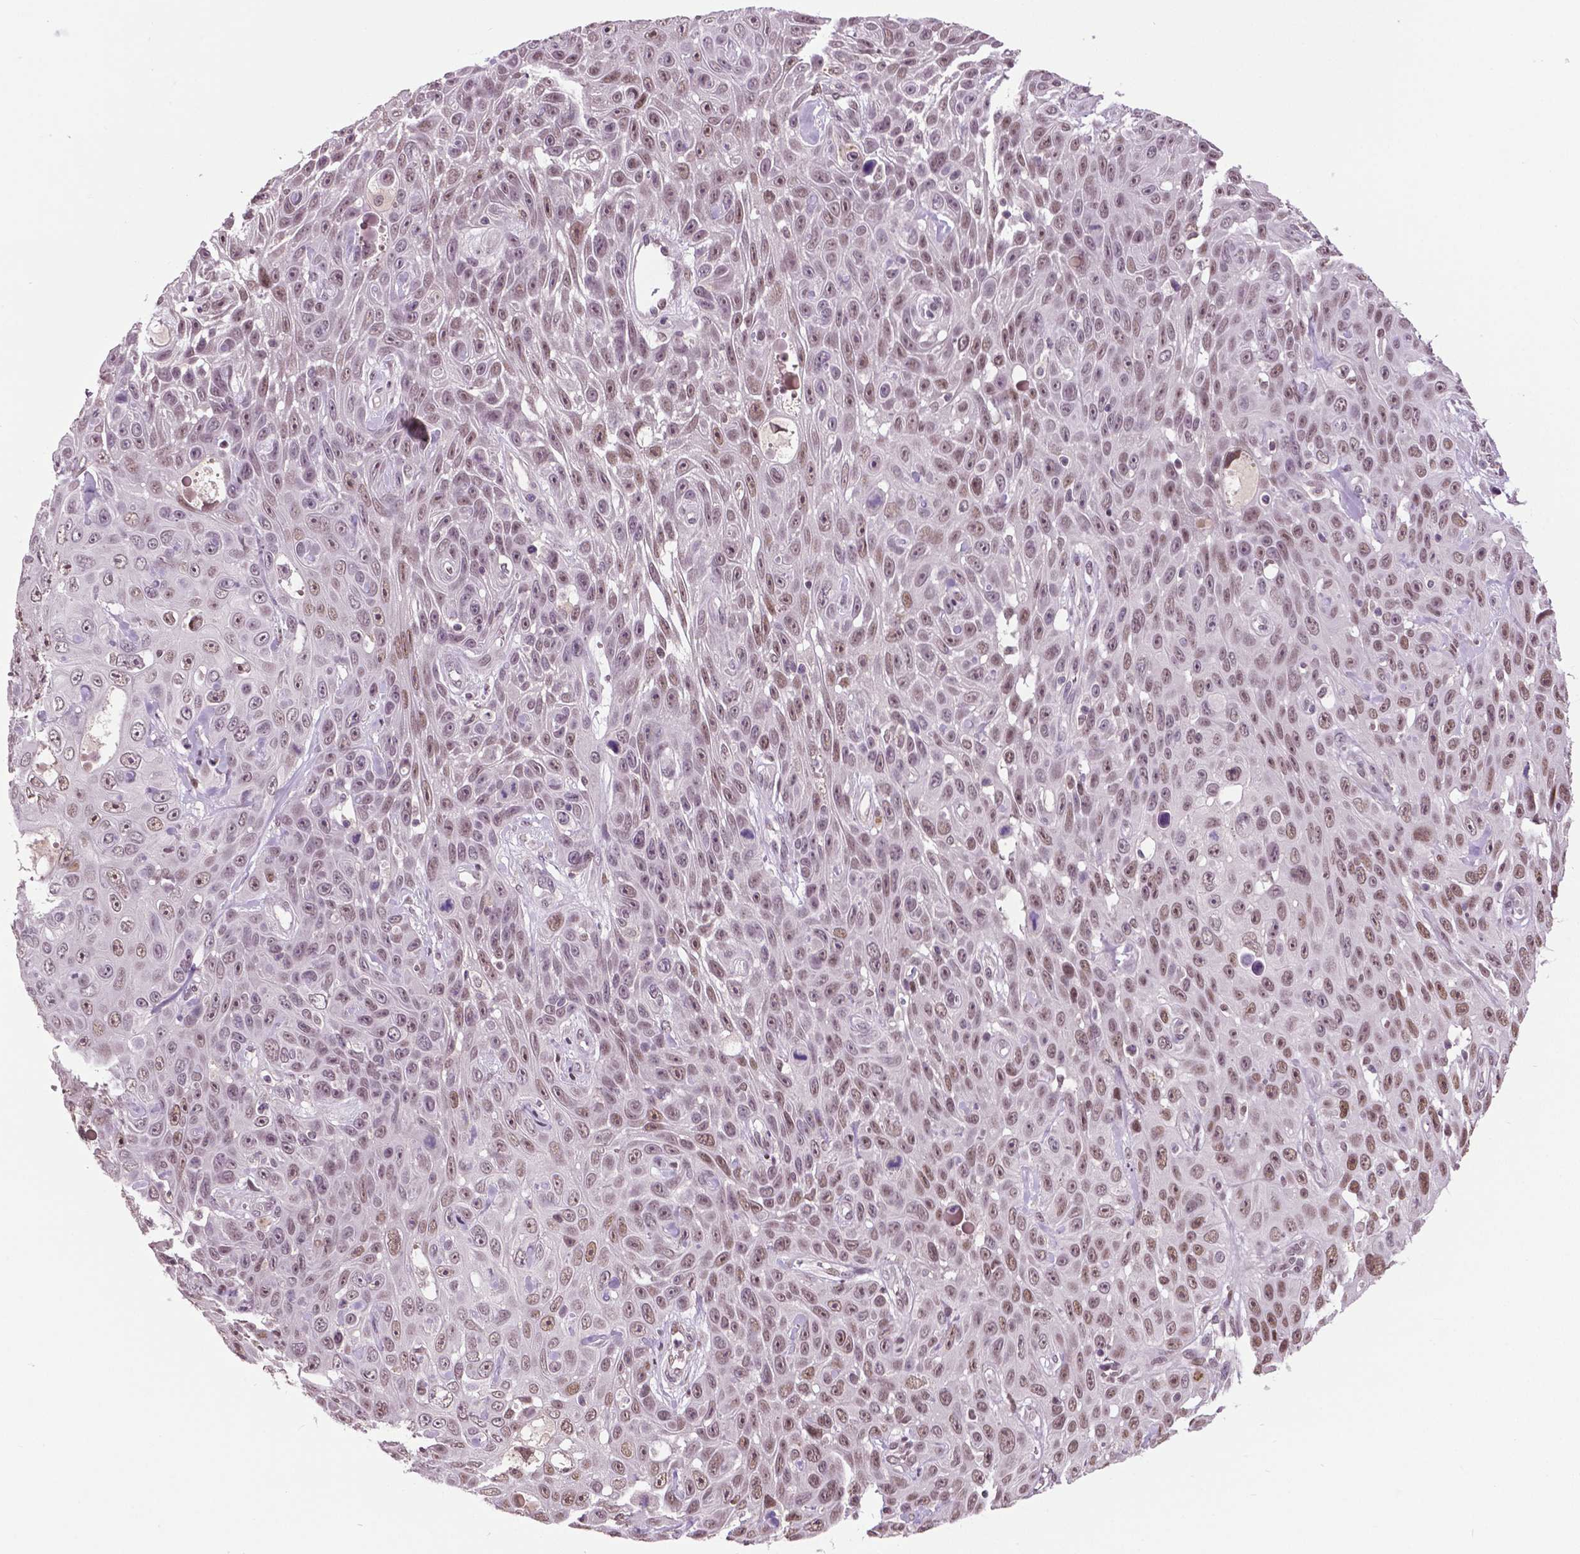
{"staining": {"intensity": "moderate", "quantity": "25%-75%", "location": "nuclear"}, "tissue": "skin cancer", "cell_type": "Tumor cells", "image_type": "cancer", "snomed": [{"axis": "morphology", "description": "Squamous cell carcinoma, NOS"}, {"axis": "topography", "description": "Skin"}], "caption": "This photomicrograph reveals immunohistochemistry (IHC) staining of human squamous cell carcinoma (skin), with medium moderate nuclear staining in about 25%-75% of tumor cells.", "gene": "DLX5", "patient": {"sex": "male", "age": 82}}